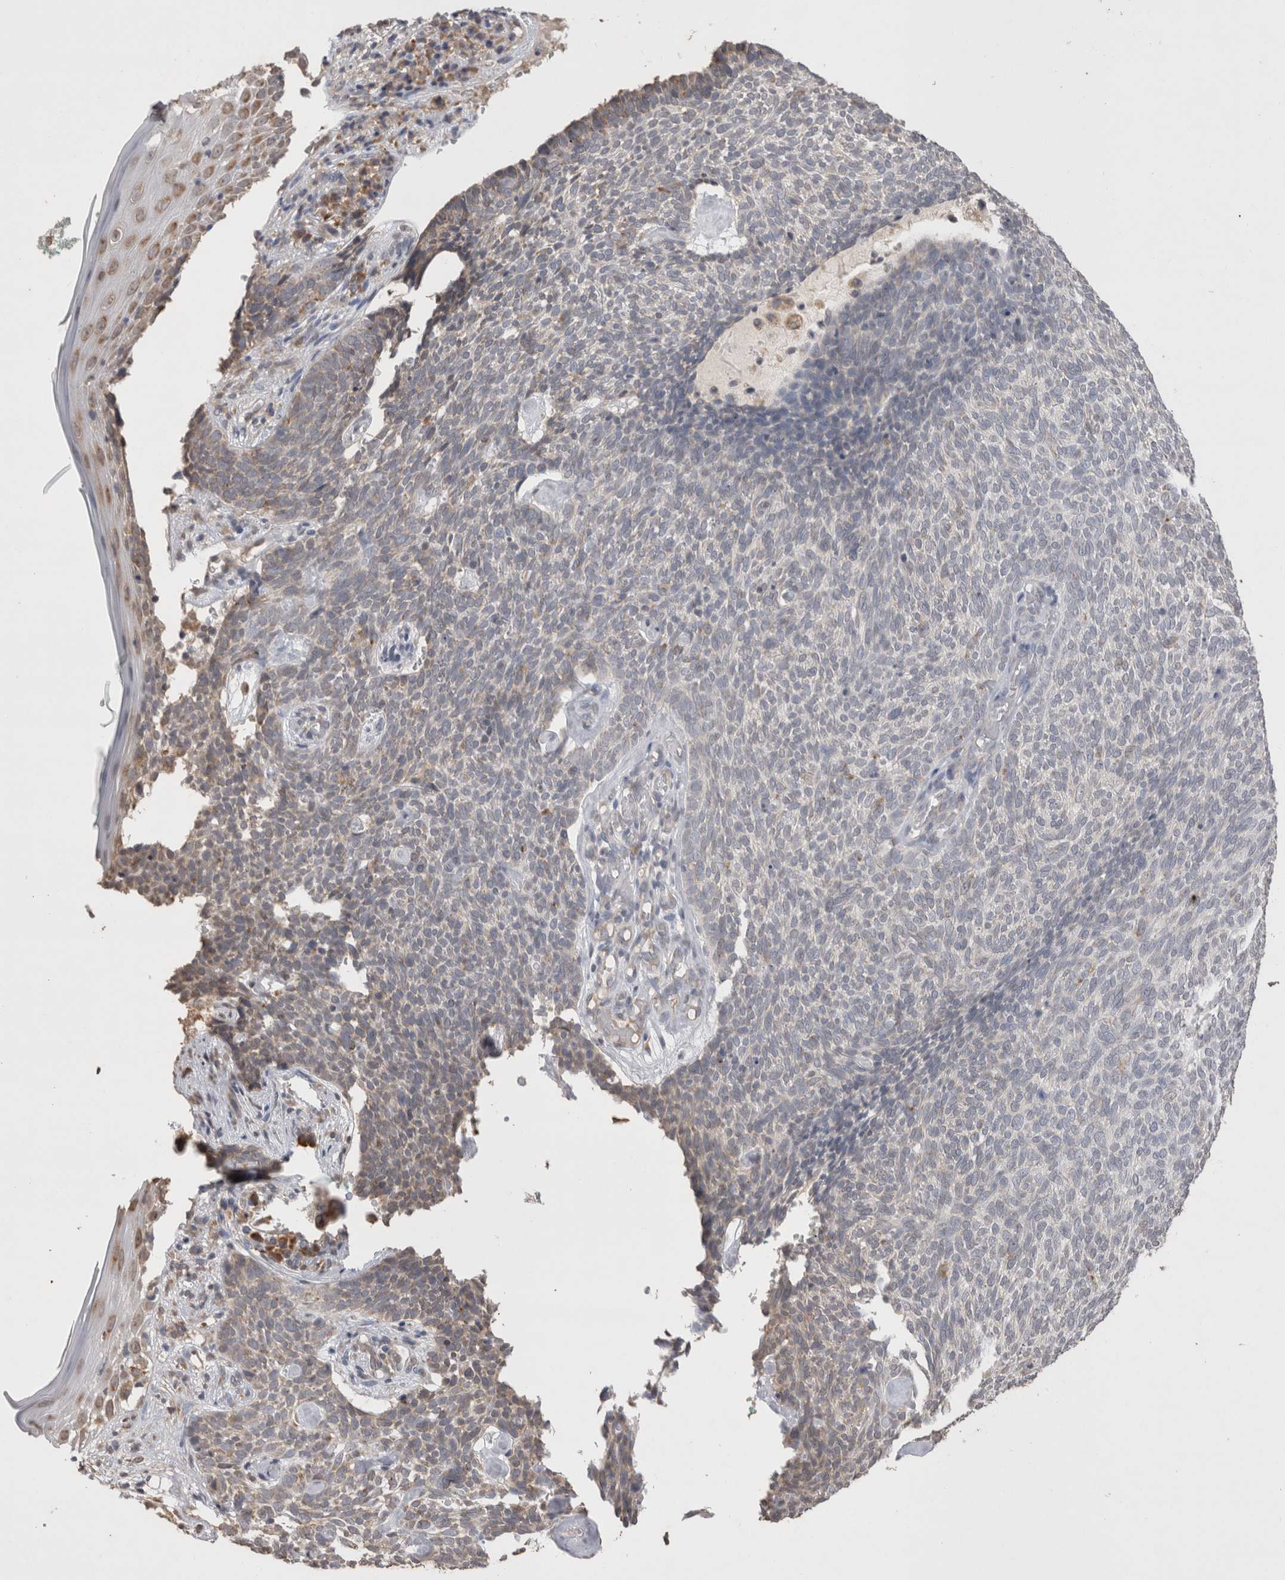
{"staining": {"intensity": "weak", "quantity": "<25%", "location": "cytoplasmic/membranous"}, "tissue": "skin cancer", "cell_type": "Tumor cells", "image_type": "cancer", "snomed": [{"axis": "morphology", "description": "Basal cell carcinoma"}, {"axis": "topography", "description": "Skin"}], "caption": "Skin cancer stained for a protein using immunohistochemistry demonstrates no positivity tumor cells.", "gene": "NOMO1", "patient": {"sex": "female", "age": 84}}